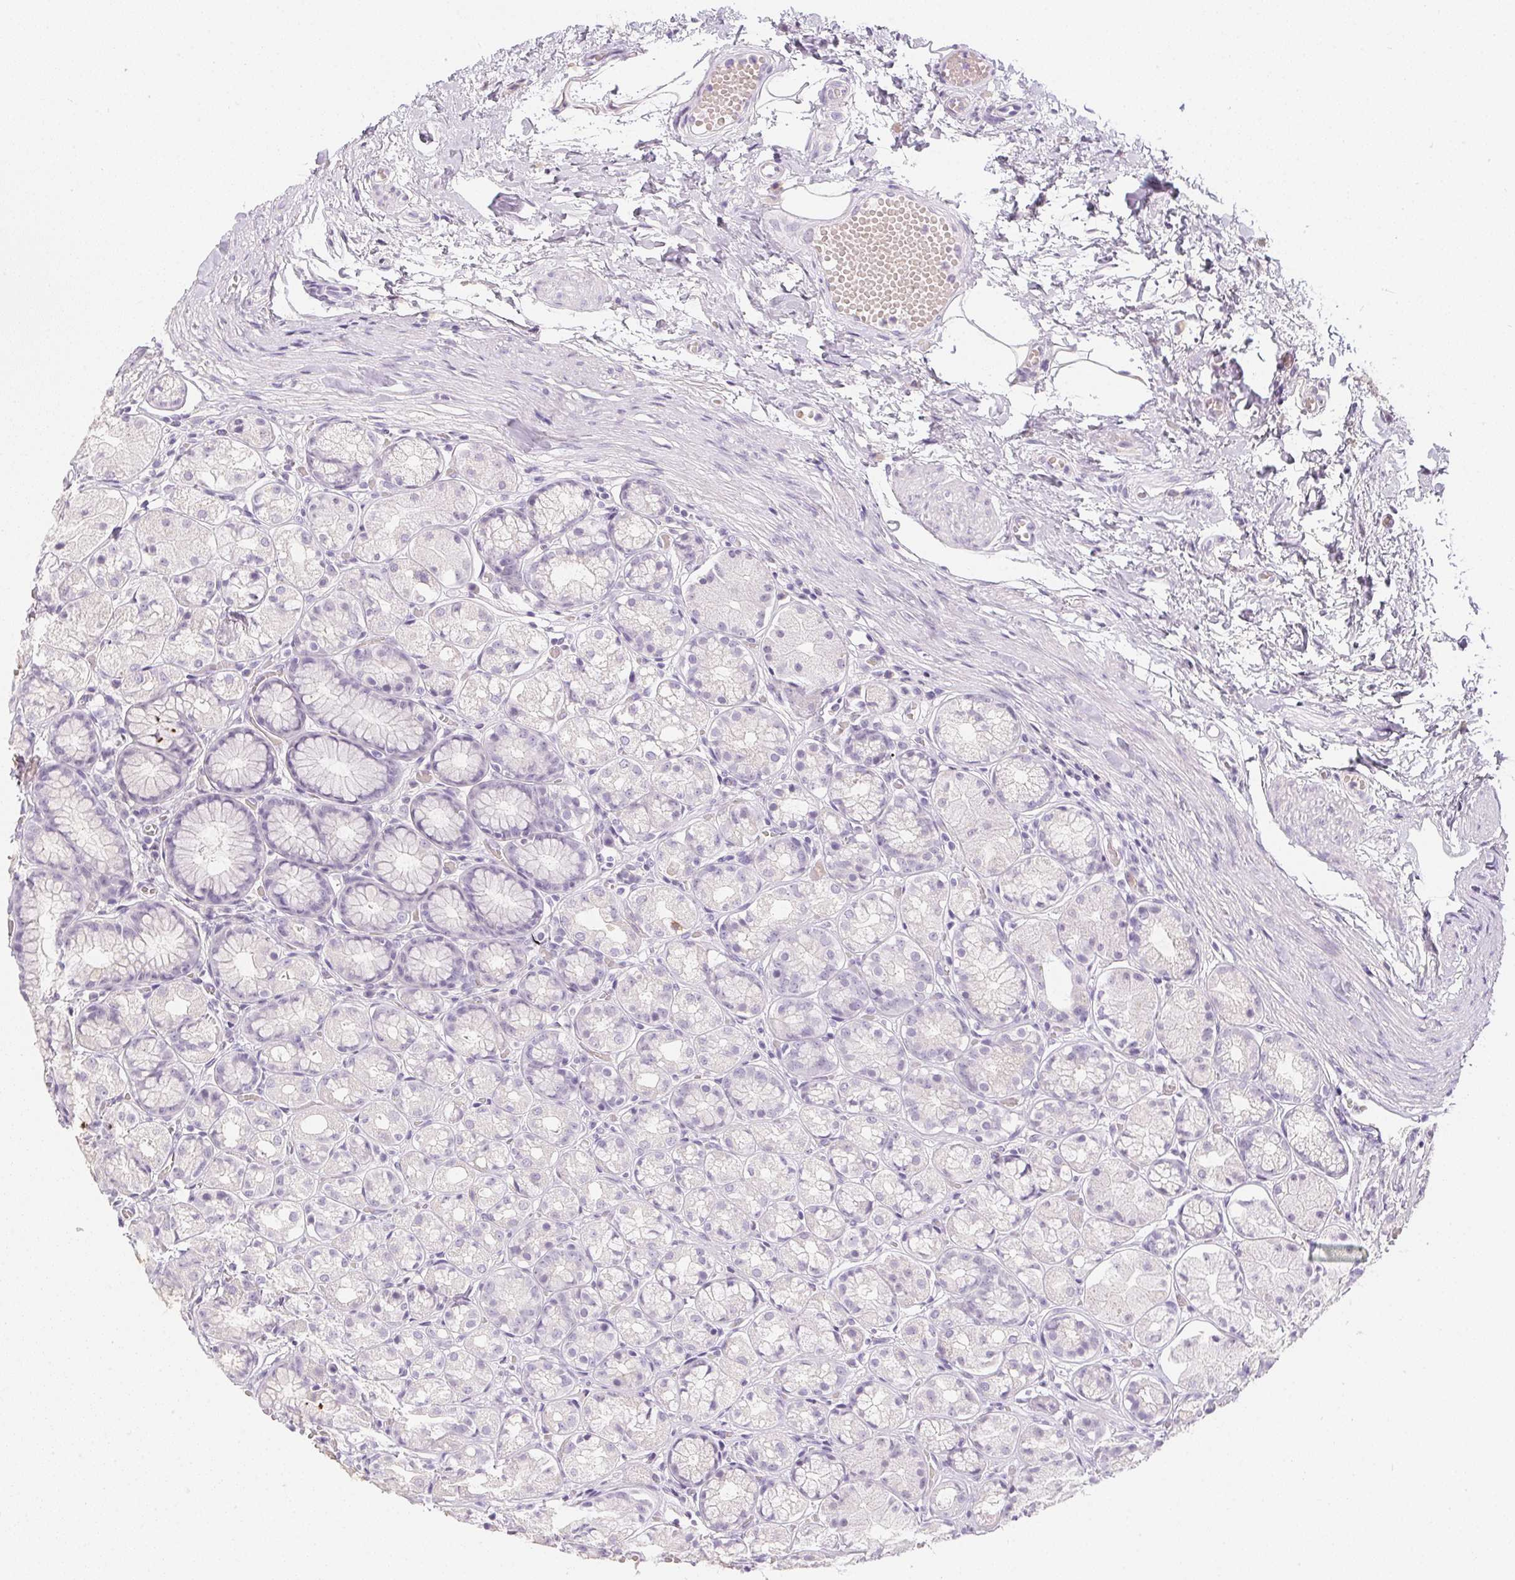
{"staining": {"intensity": "negative", "quantity": "none", "location": "none"}, "tissue": "stomach", "cell_type": "Glandular cells", "image_type": "normal", "snomed": [{"axis": "morphology", "description": "Normal tissue, NOS"}, {"axis": "topography", "description": "Stomach"}], "caption": "Immunohistochemistry micrograph of unremarkable stomach stained for a protein (brown), which demonstrates no staining in glandular cells.", "gene": "PPY", "patient": {"sex": "male", "age": 70}}